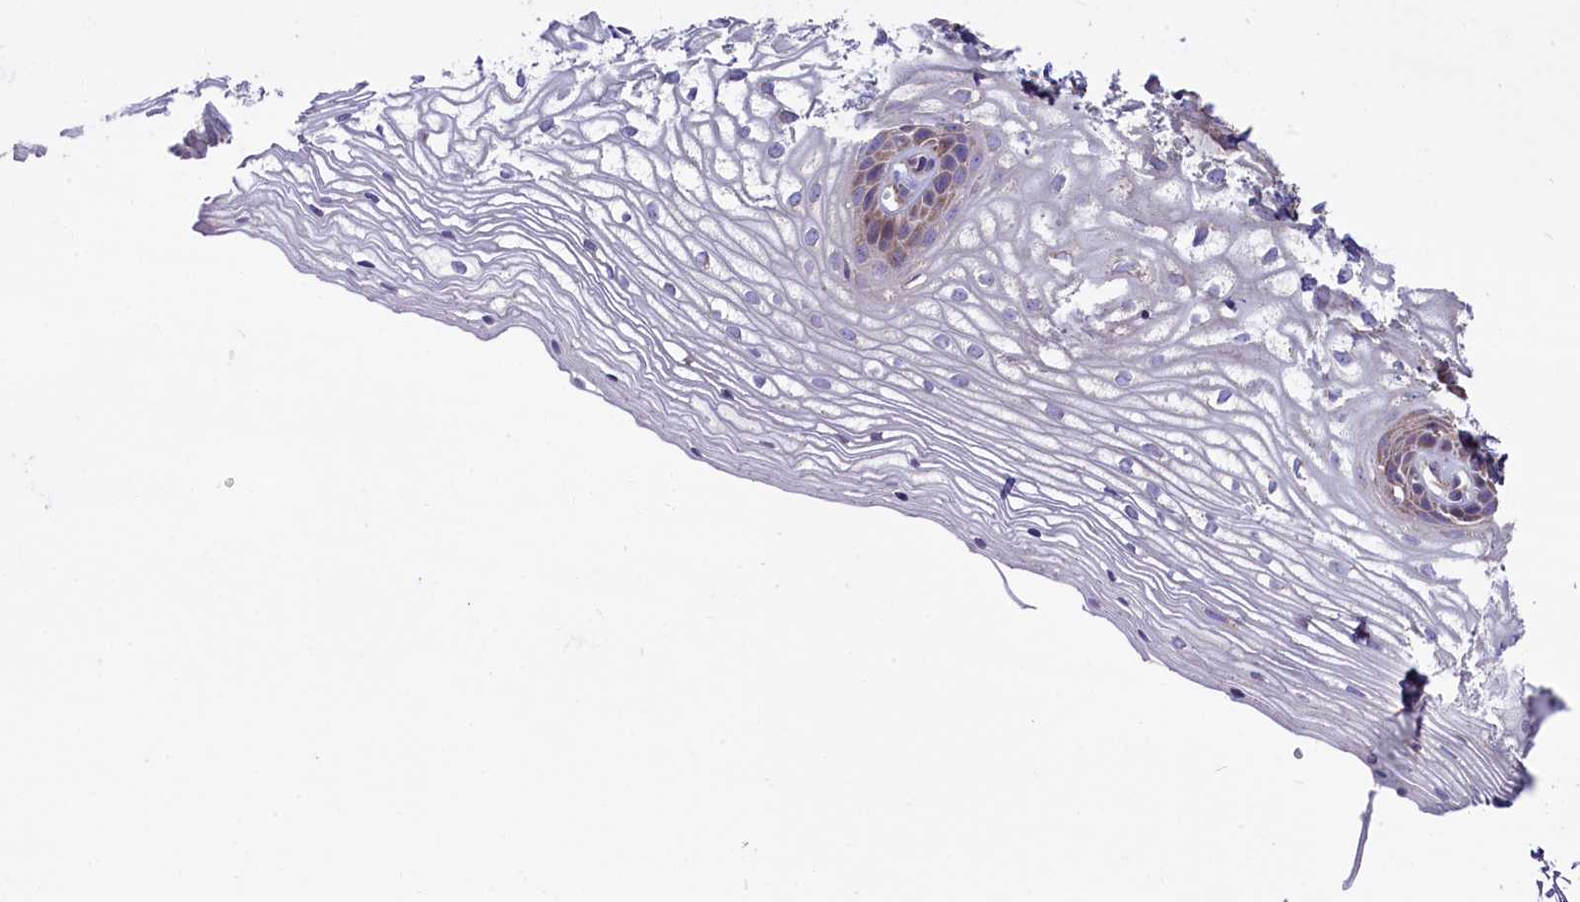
{"staining": {"intensity": "weak", "quantity": "25%-75%", "location": "cytoplasmic/membranous"}, "tissue": "vagina", "cell_type": "Squamous epithelial cells", "image_type": "normal", "snomed": [{"axis": "morphology", "description": "Normal tissue, NOS"}, {"axis": "topography", "description": "Vagina"}], "caption": "The immunohistochemical stain labels weak cytoplasmic/membranous positivity in squamous epithelial cells of unremarkable vagina.", "gene": "ZSWIM1", "patient": {"sex": "female", "age": 34}}